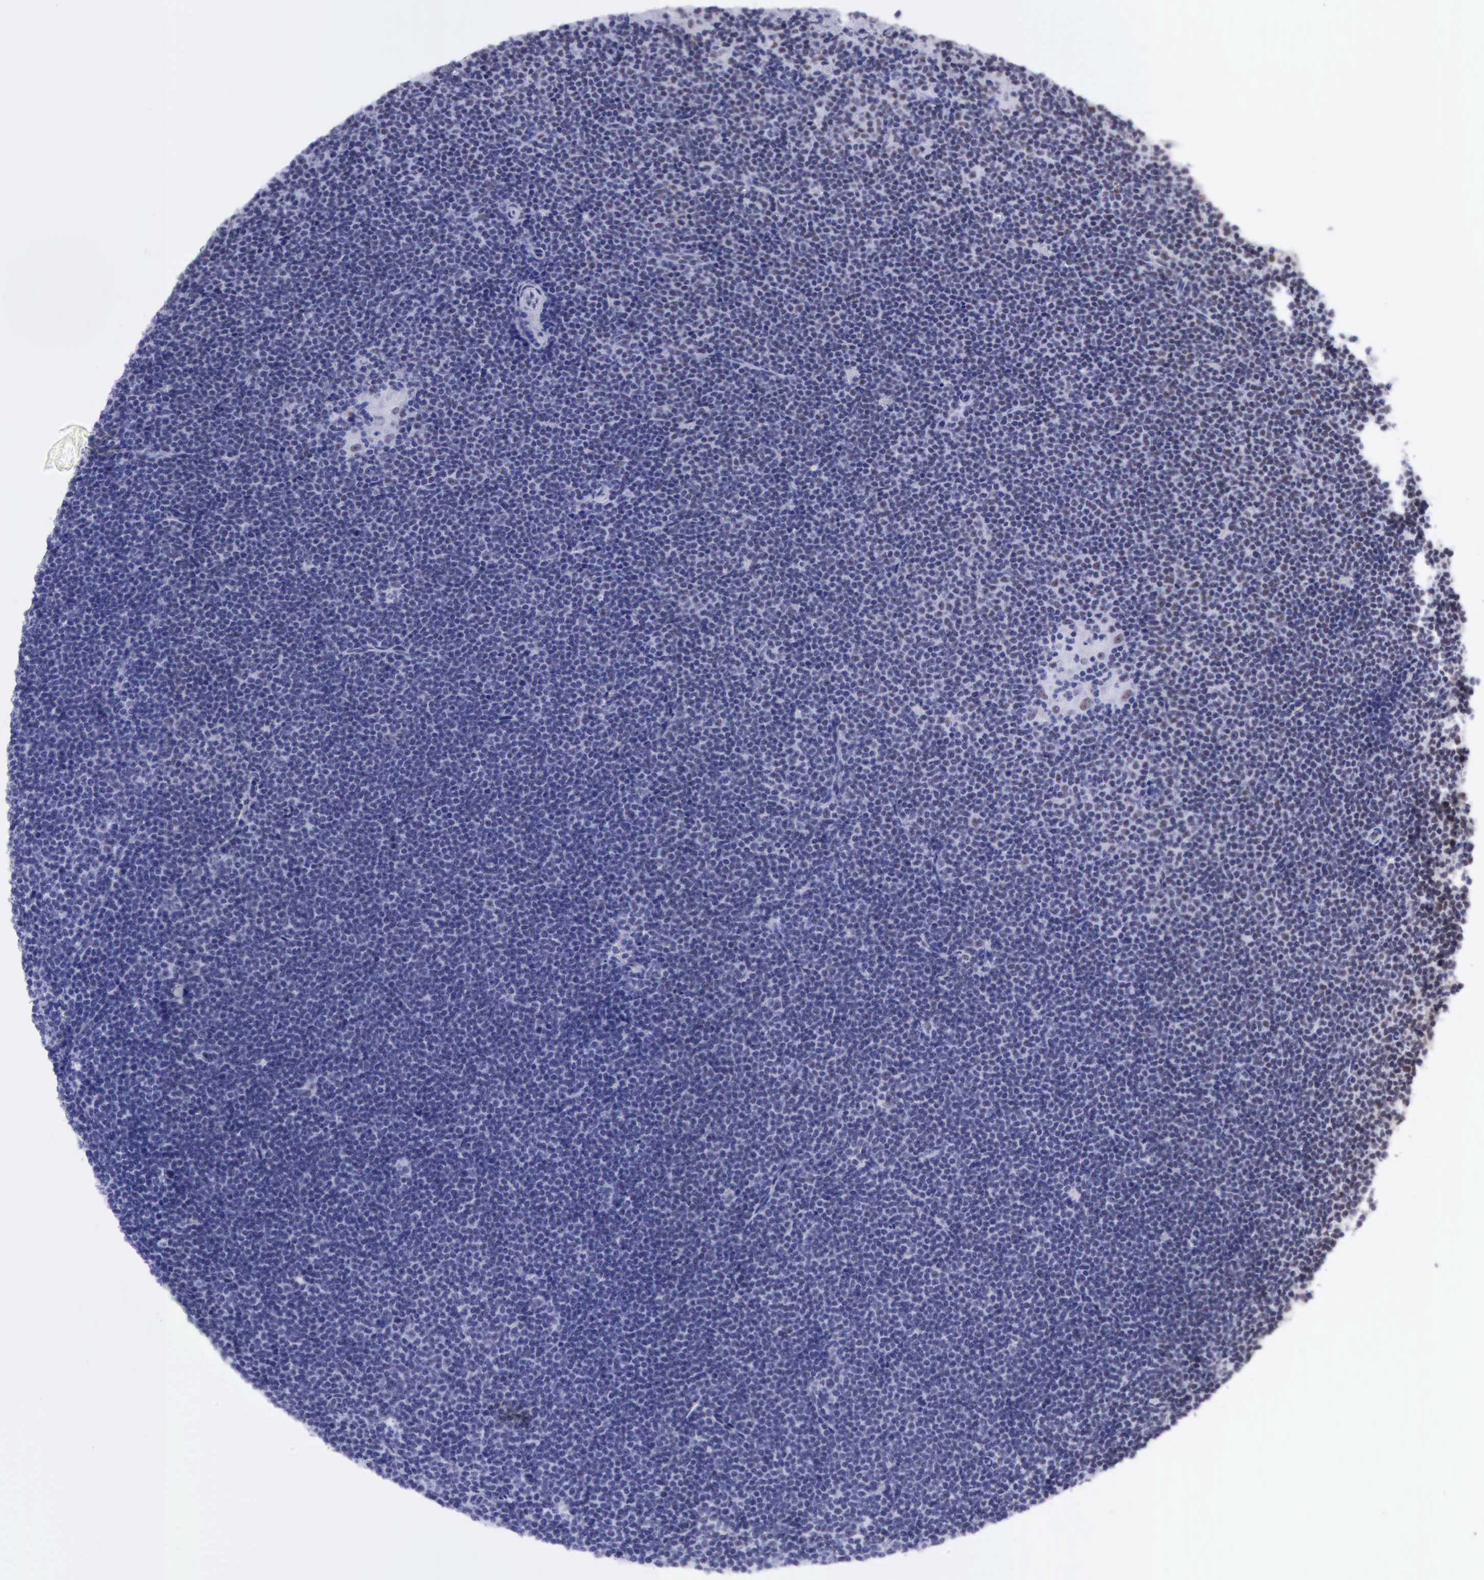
{"staining": {"intensity": "negative", "quantity": "none", "location": "none"}, "tissue": "lymphoma", "cell_type": "Tumor cells", "image_type": "cancer", "snomed": [{"axis": "morphology", "description": "Malignant lymphoma, non-Hodgkin's type, Low grade"}, {"axis": "topography", "description": "Lymph node"}], "caption": "This is a micrograph of immunohistochemistry staining of malignant lymphoma, non-Hodgkin's type (low-grade), which shows no positivity in tumor cells.", "gene": "ERCC4", "patient": {"sex": "female", "age": 69}}